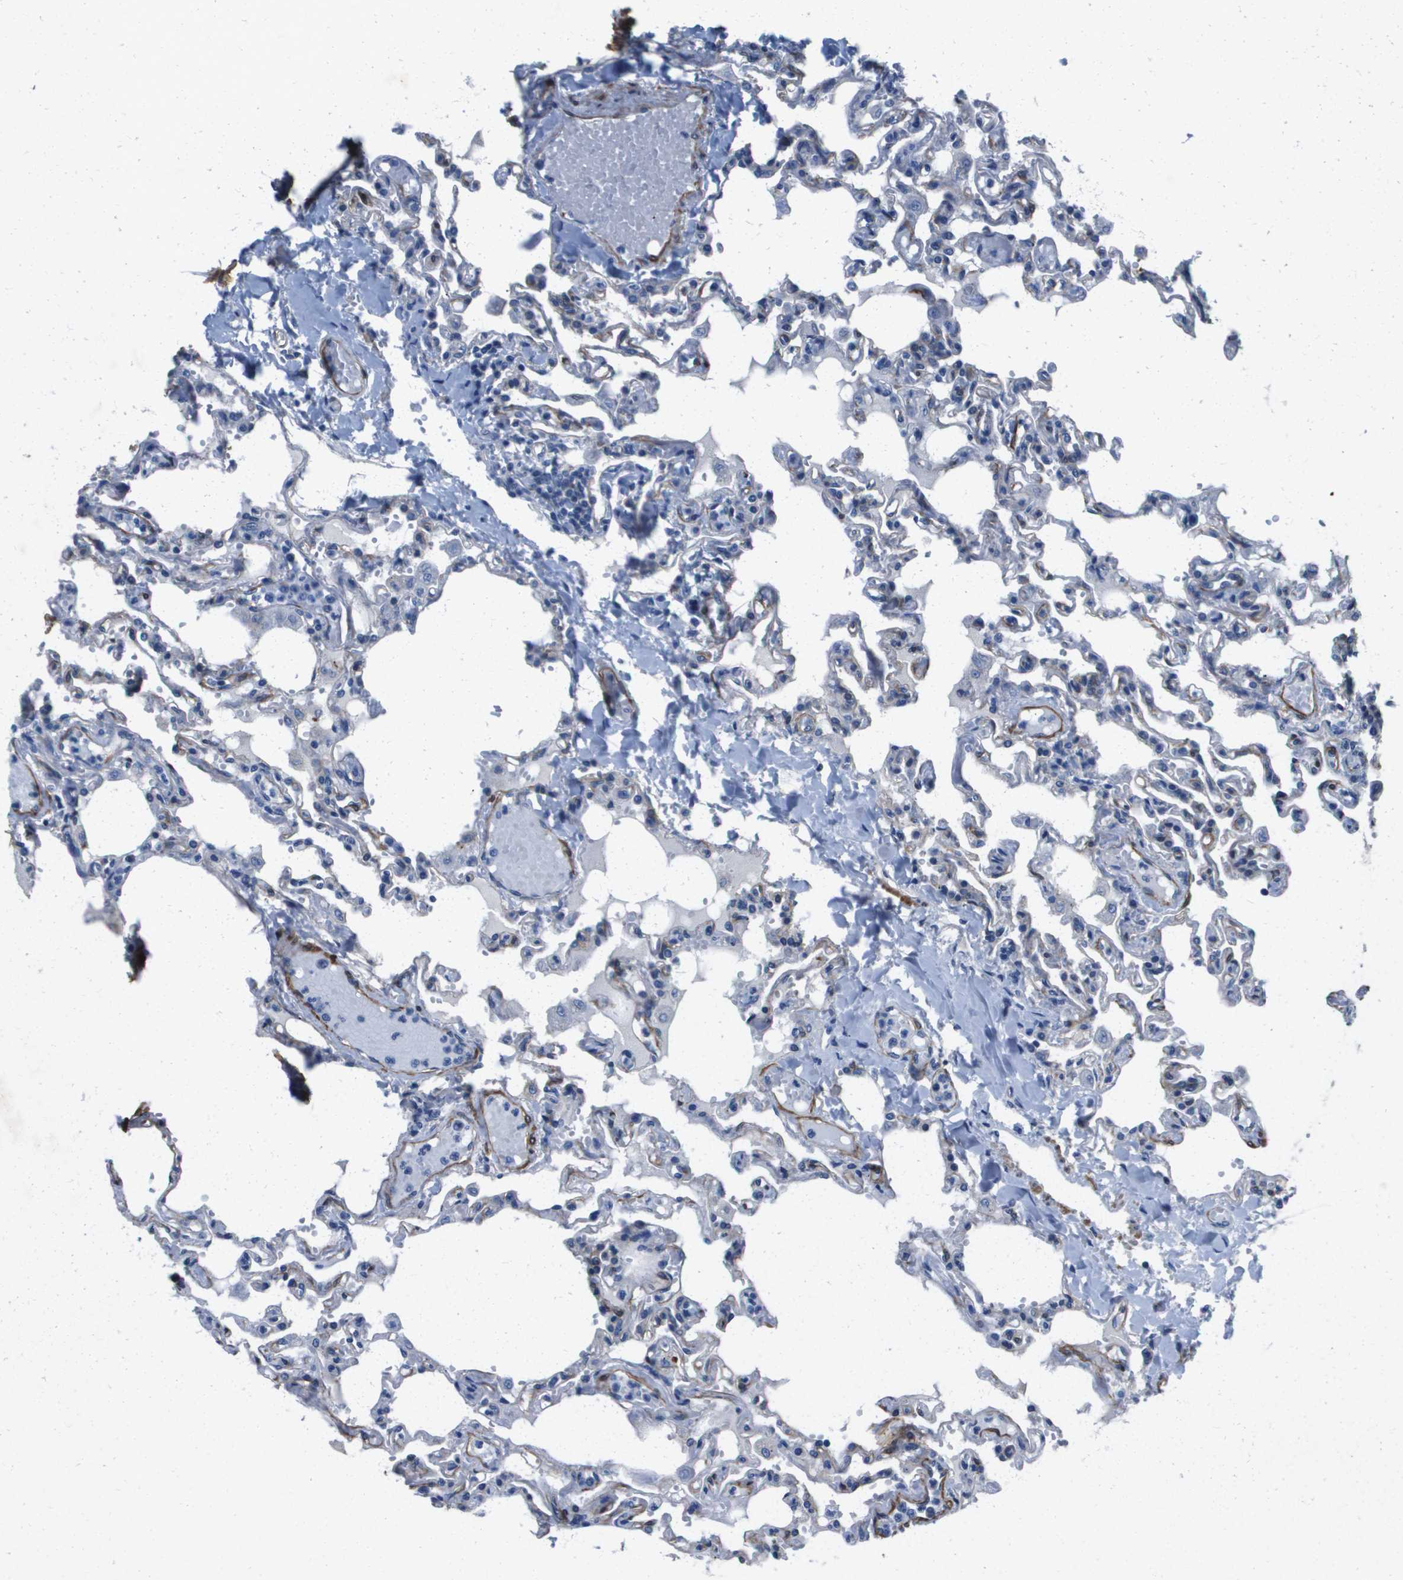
{"staining": {"intensity": "negative", "quantity": "none", "location": "none"}, "tissue": "lung", "cell_type": "Alveolar cells", "image_type": "normal", "snomed": [{"axis": "morphology", "description": "Normal tissue, NOS"}, {"axis": "topography", "description": "Lung"}], "caption": "Protein analysis of unremarkable lung demonstrates no significant positivity in alveolar cells.", "gene": "LPP", "patient": {"sex": "male", "age": 21}}